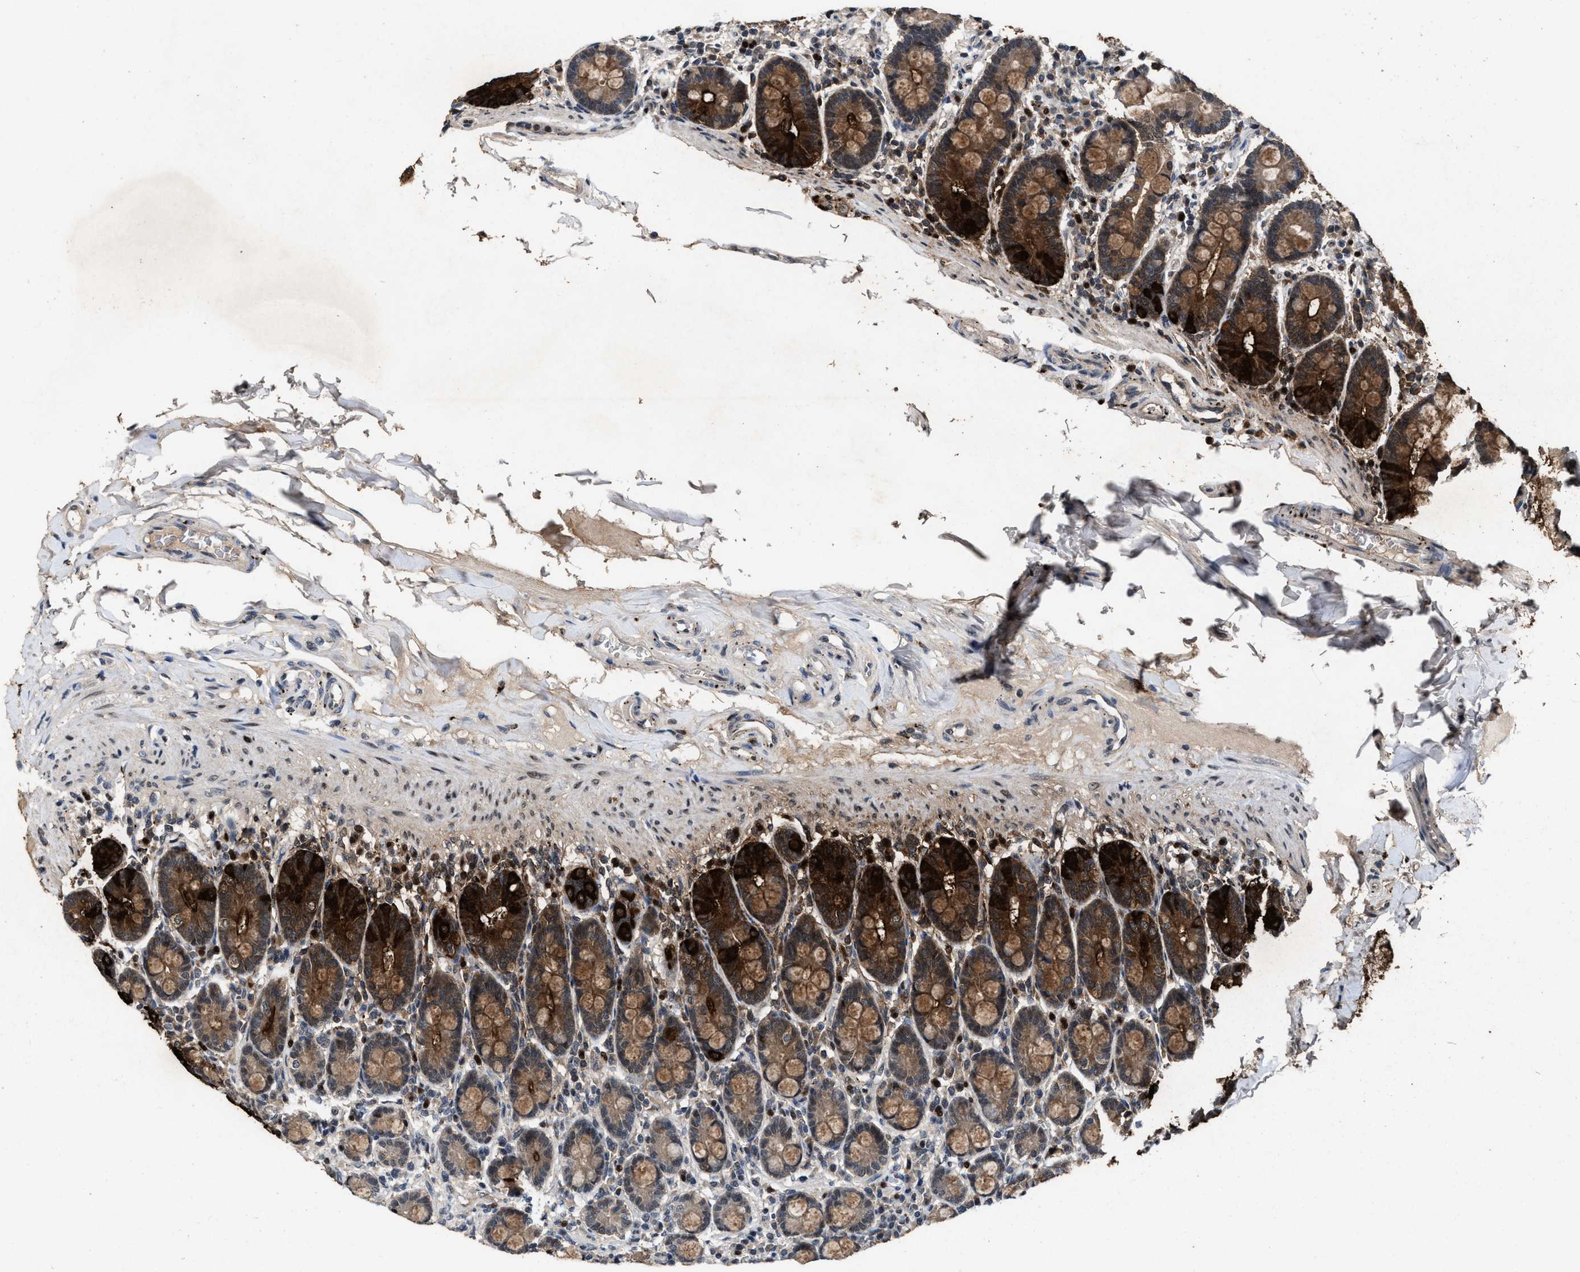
{"staining": {"intensity": "strong", "quantity": "<25%", "location": "cytoplasmic/membranous,nuclear"}, "tissue": "duodenum", "cell_type": "Glandular cells", "image_type": "normal", "snomed": [{"axis": "morphology", "description": "Normal tissue, NOS"}, {"axis": "topography", "description": "Duodenum"}], "caption": "A medium amount of strong cytoplasmic/membranous,nuclear positivity is identified in about <25% of glandular cells in normal duodenum. (DAB (3,3'-diaminobenzidine) IHC with brightfield microscopy, high magnification).", "gene": "ZNF20", "patient": {"sex": "male", "age": 50}}